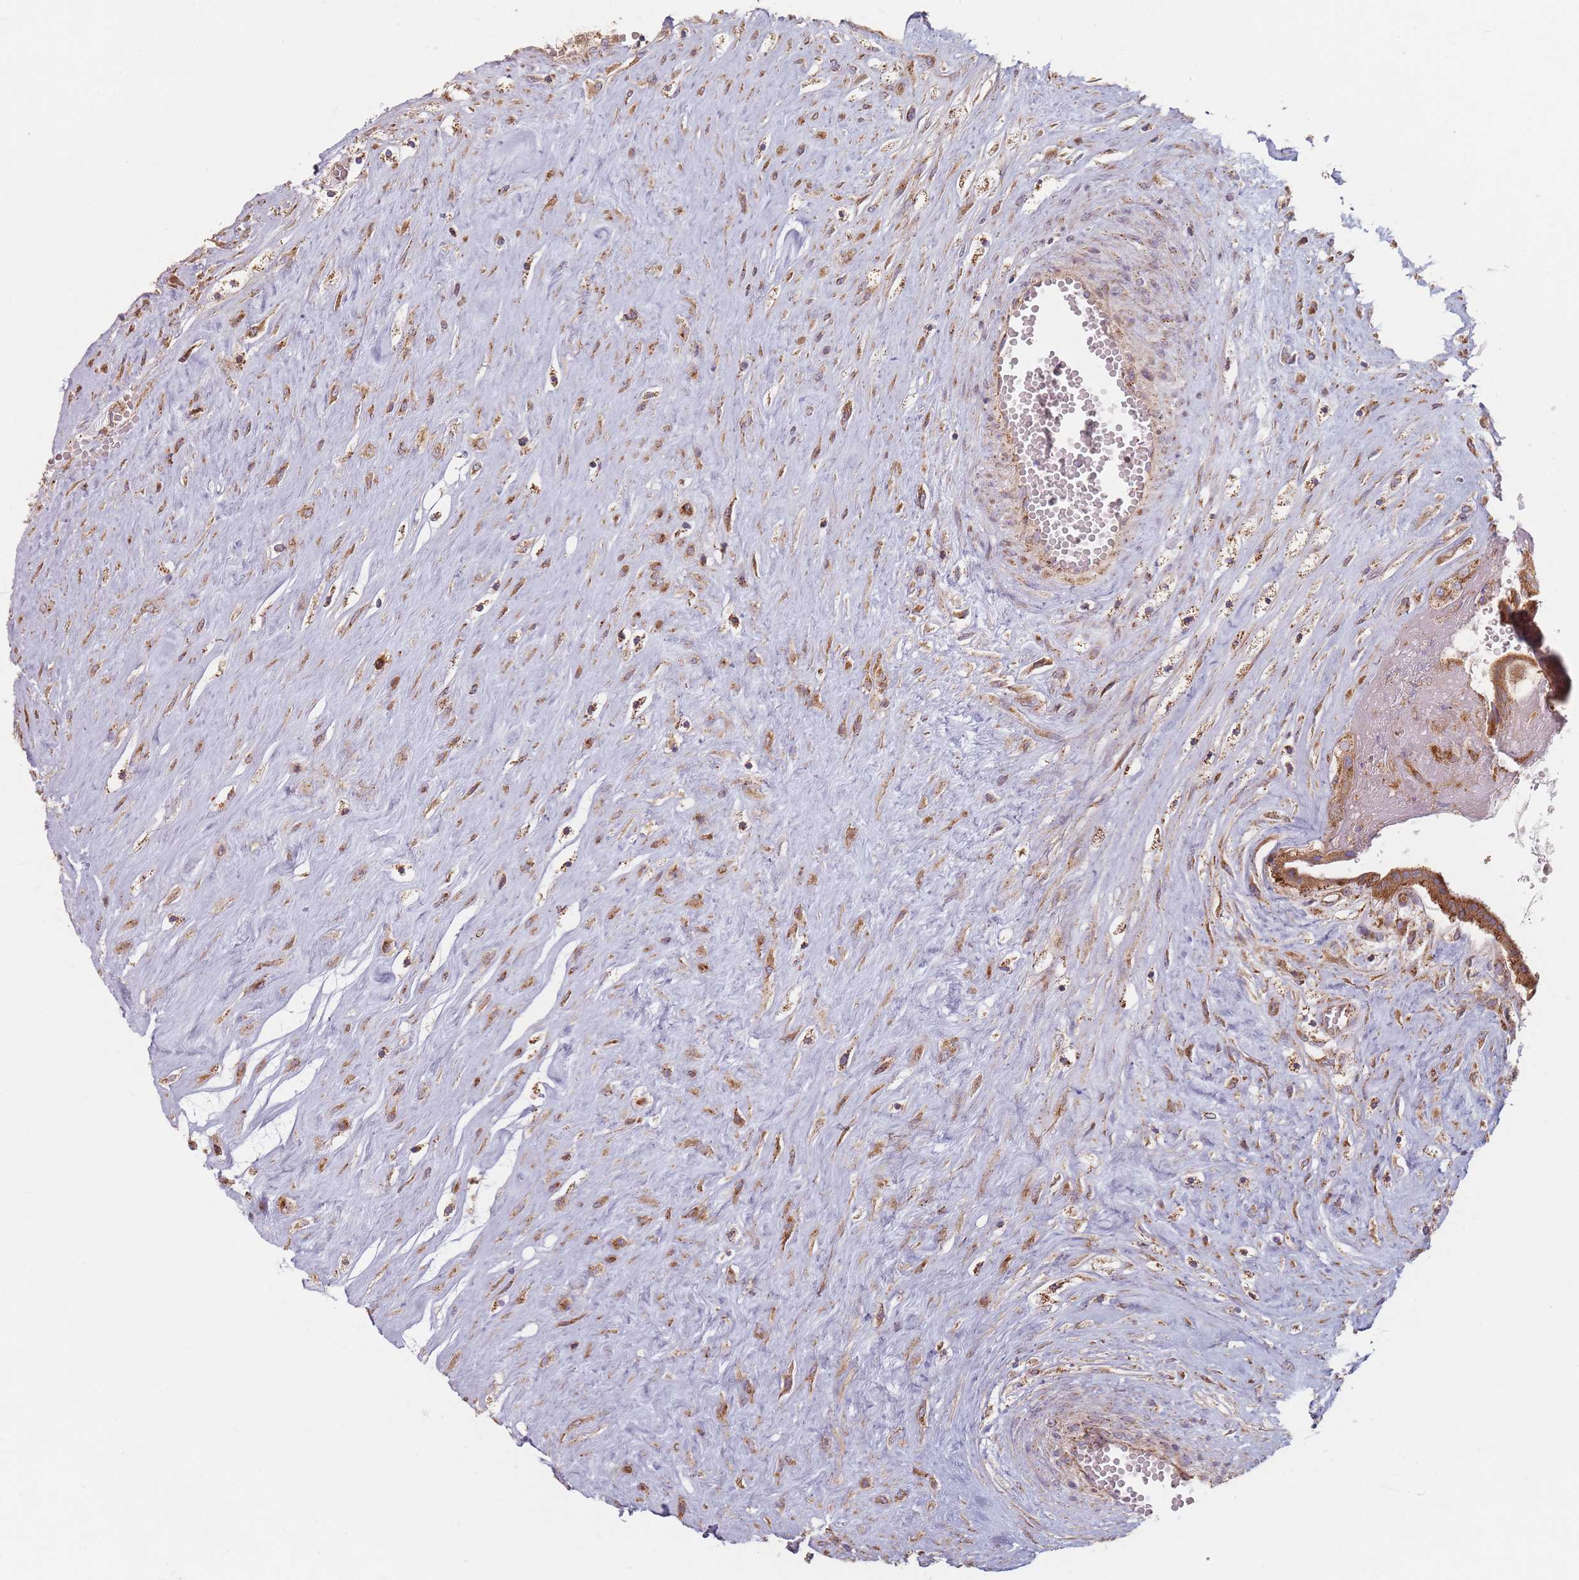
{"staining": {"intensity": "moderate", "quantity": ">75%", "location": "cytoplasmic/membranous"}, "tissue": "placenta", "cell_type": "Decidual cells", "image_type": "normal", "snomed": [{"axis": "morphology", "description": "Normal tissue, NOS"}, {"axis": "topography", "description": "Placenta"}], "caption": "Moderate cytoplasmic/membranous positivity is present in approximately >75% of decidual cells in normal placenta. (Brightfield microscopy of DAB IHC at high magnification).", "gene": "ESRP2", "patient": {"sex": "female", "age": 37}}